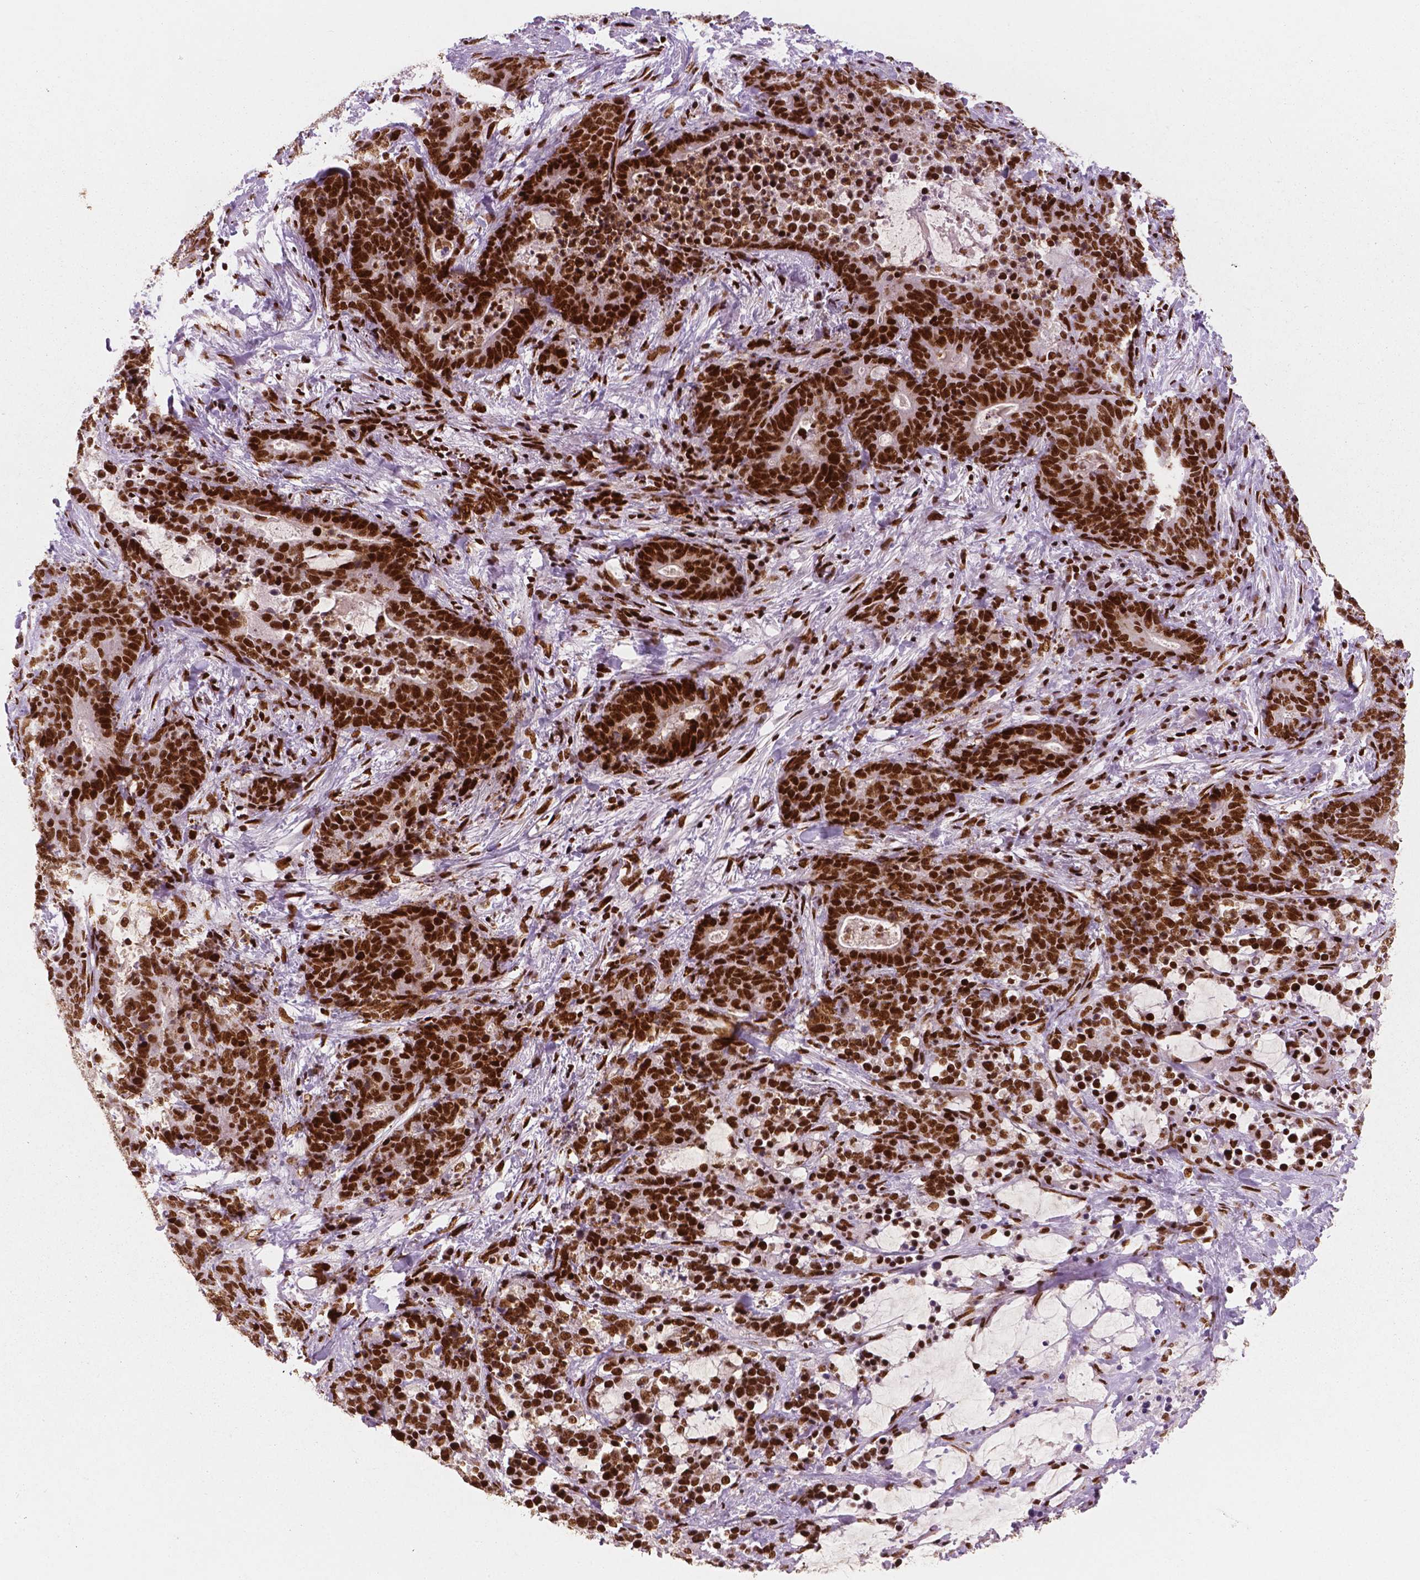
{"staining": {"intensity": "strong", "quantity": ">75%", "location": "nuclear"}, "tissue": "stomach cancer", "cell_type": "Tumor cells", "image_type": "cancer", "snomed": [{"axis": "morphology", "description": "Normal tissue, NOS"}, {"axis": "morphology", "description": "Adenocarcinoma, NOS"}, {"axis": "topography", "description": "Stomach"}], "caption": "Tumor cells exhibit high levels of strong nuclear positivity in approximately >75% of cells in stomach adenocarcinoma. (DAB IHC, brown staining for protein, blue staining for nuclei).", "gene": "BRD4", "patient": {"sex": "female", "age": 64}}